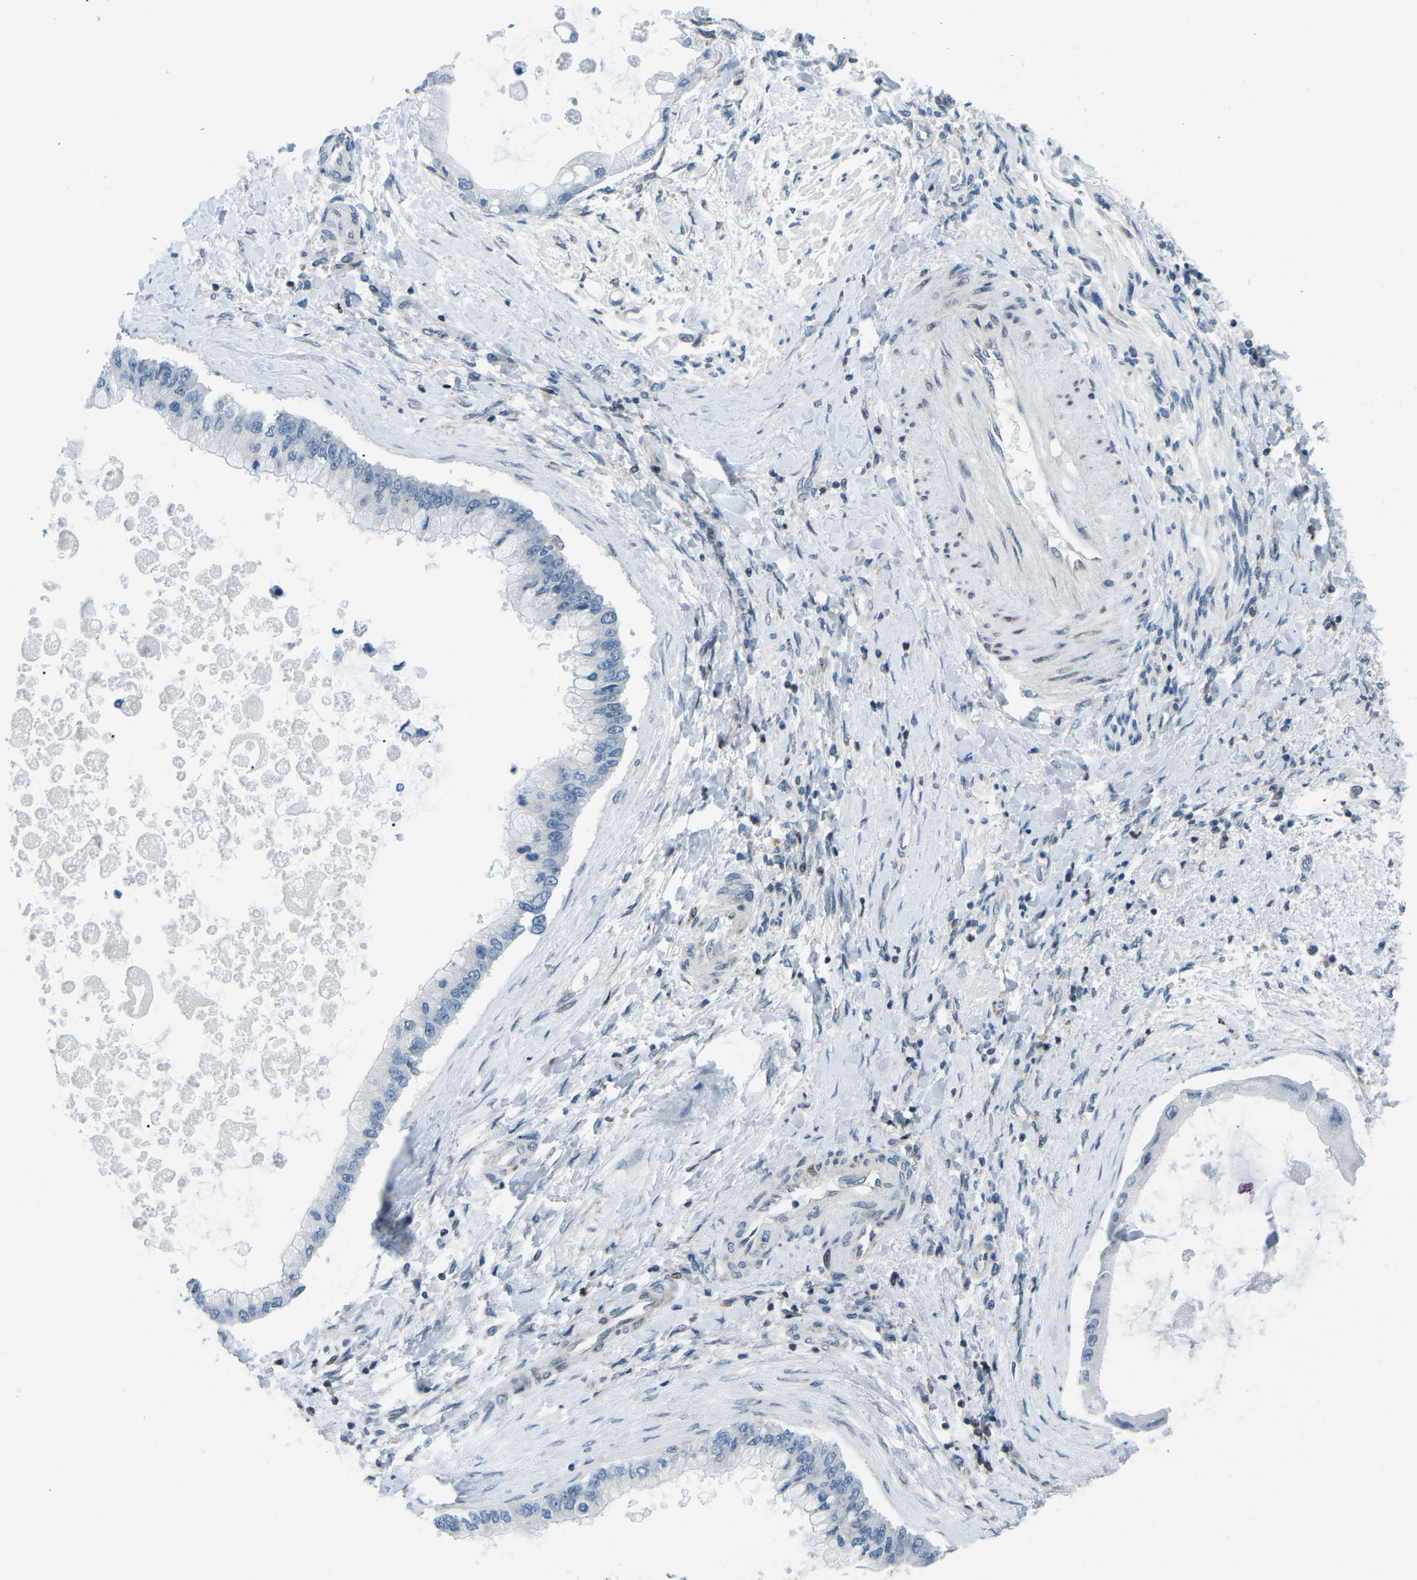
{"staining": {"intensity": "negative", "quantity": "none", "location": "none"}, "tissue": "liver cancer", "cell_type": "Tumor cells", "image_type": "cancer", "snomed": [{"axis": "morphology", "description": "Cholangiocarcinoma"}, {"axis": "topography", "description": "Liver"}], "caption": "Liver cancer stained for a protein using immunohistochemistry (IHC) displays no expression tumor cells.", "gene": "MBNL1", "patient": {"sex": "male", "age": 50}}